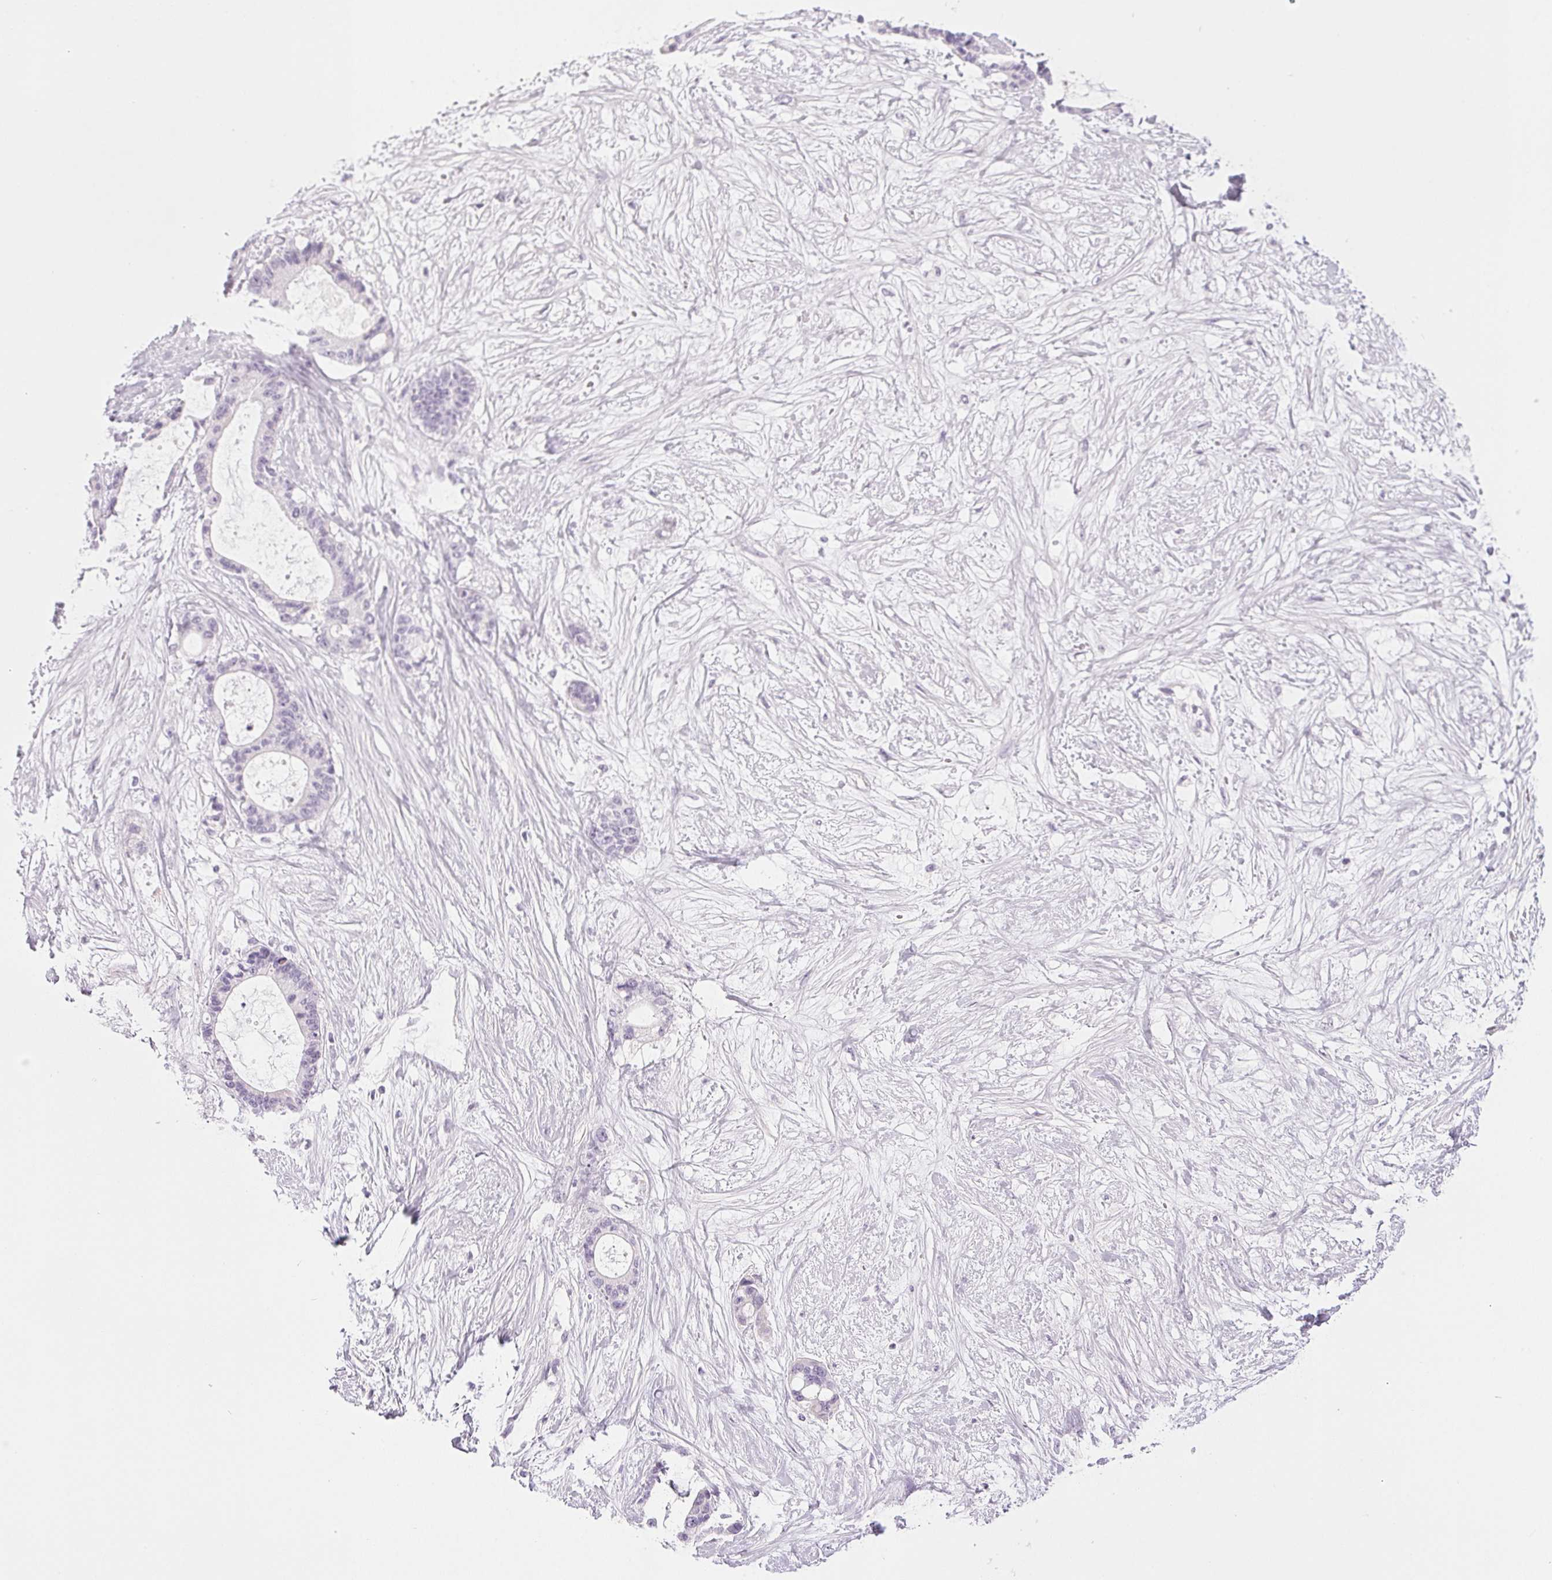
{"staining": {"intensity": "negative", "quantity": "none", "location": "none"}, "tissue": "liver cancer", "cell_type": "Tumor cells", "image_type": "cancer", "snomed": [{"axis": "morphology", "description": "Normal tissue, NOS"}, {"axis": "morphology", "description": "Cholangiocarcinoma"}, {"axis": "topography", "description": "Liver"}, {"axis": "topography", "description": "Peripheral nerve tissue"}], "caption": "DAB immunohistochemical staining of human cholangiocarcinoma (liver) displays no significant staining in tumor cells. The staining was performed using DAB to visualize the protein expression in brown, while the nuclei were stained in blue with hematoxylin (Magnification: 20x).", "gene": "COL7A1", "patient": {"sex": "female", "age": 73}}